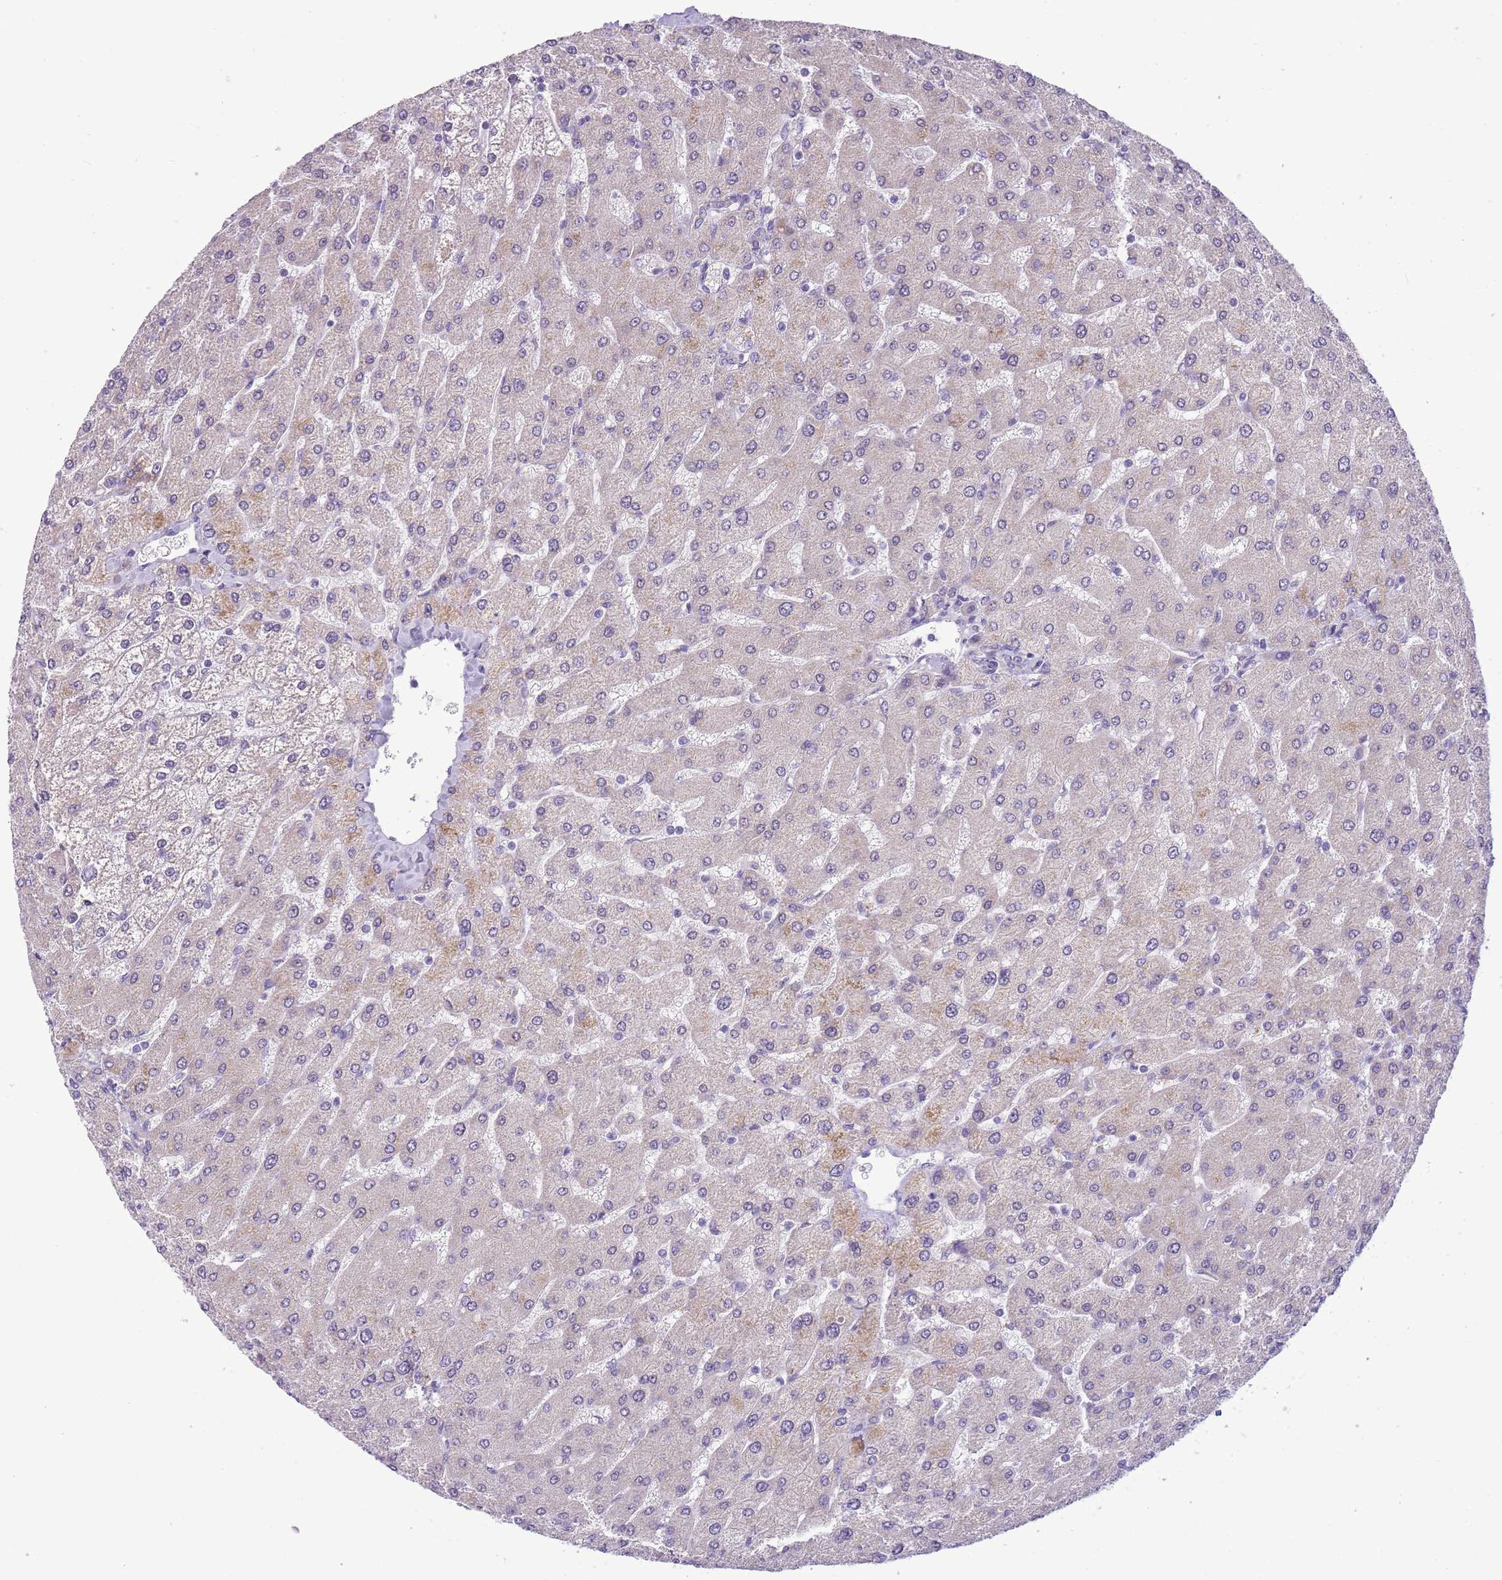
{"staining": {"intensity": "negative", "quantity": "none", "location": "none"}, "tissue": "liver", "cell_type": "Cholangiocytes", "image_type": "normal", "snomed": [{"axis": "morphology", "description": "Normal tissue, NOS"}, {"axis": "topography", "description": "Liver"}], "caption": "DAB immunohistochemical staining of benign liver shows no significant positivity in cholangiocytes.", "gene": "FAM120C", "patient": {"sex": "male", "age": 55}}